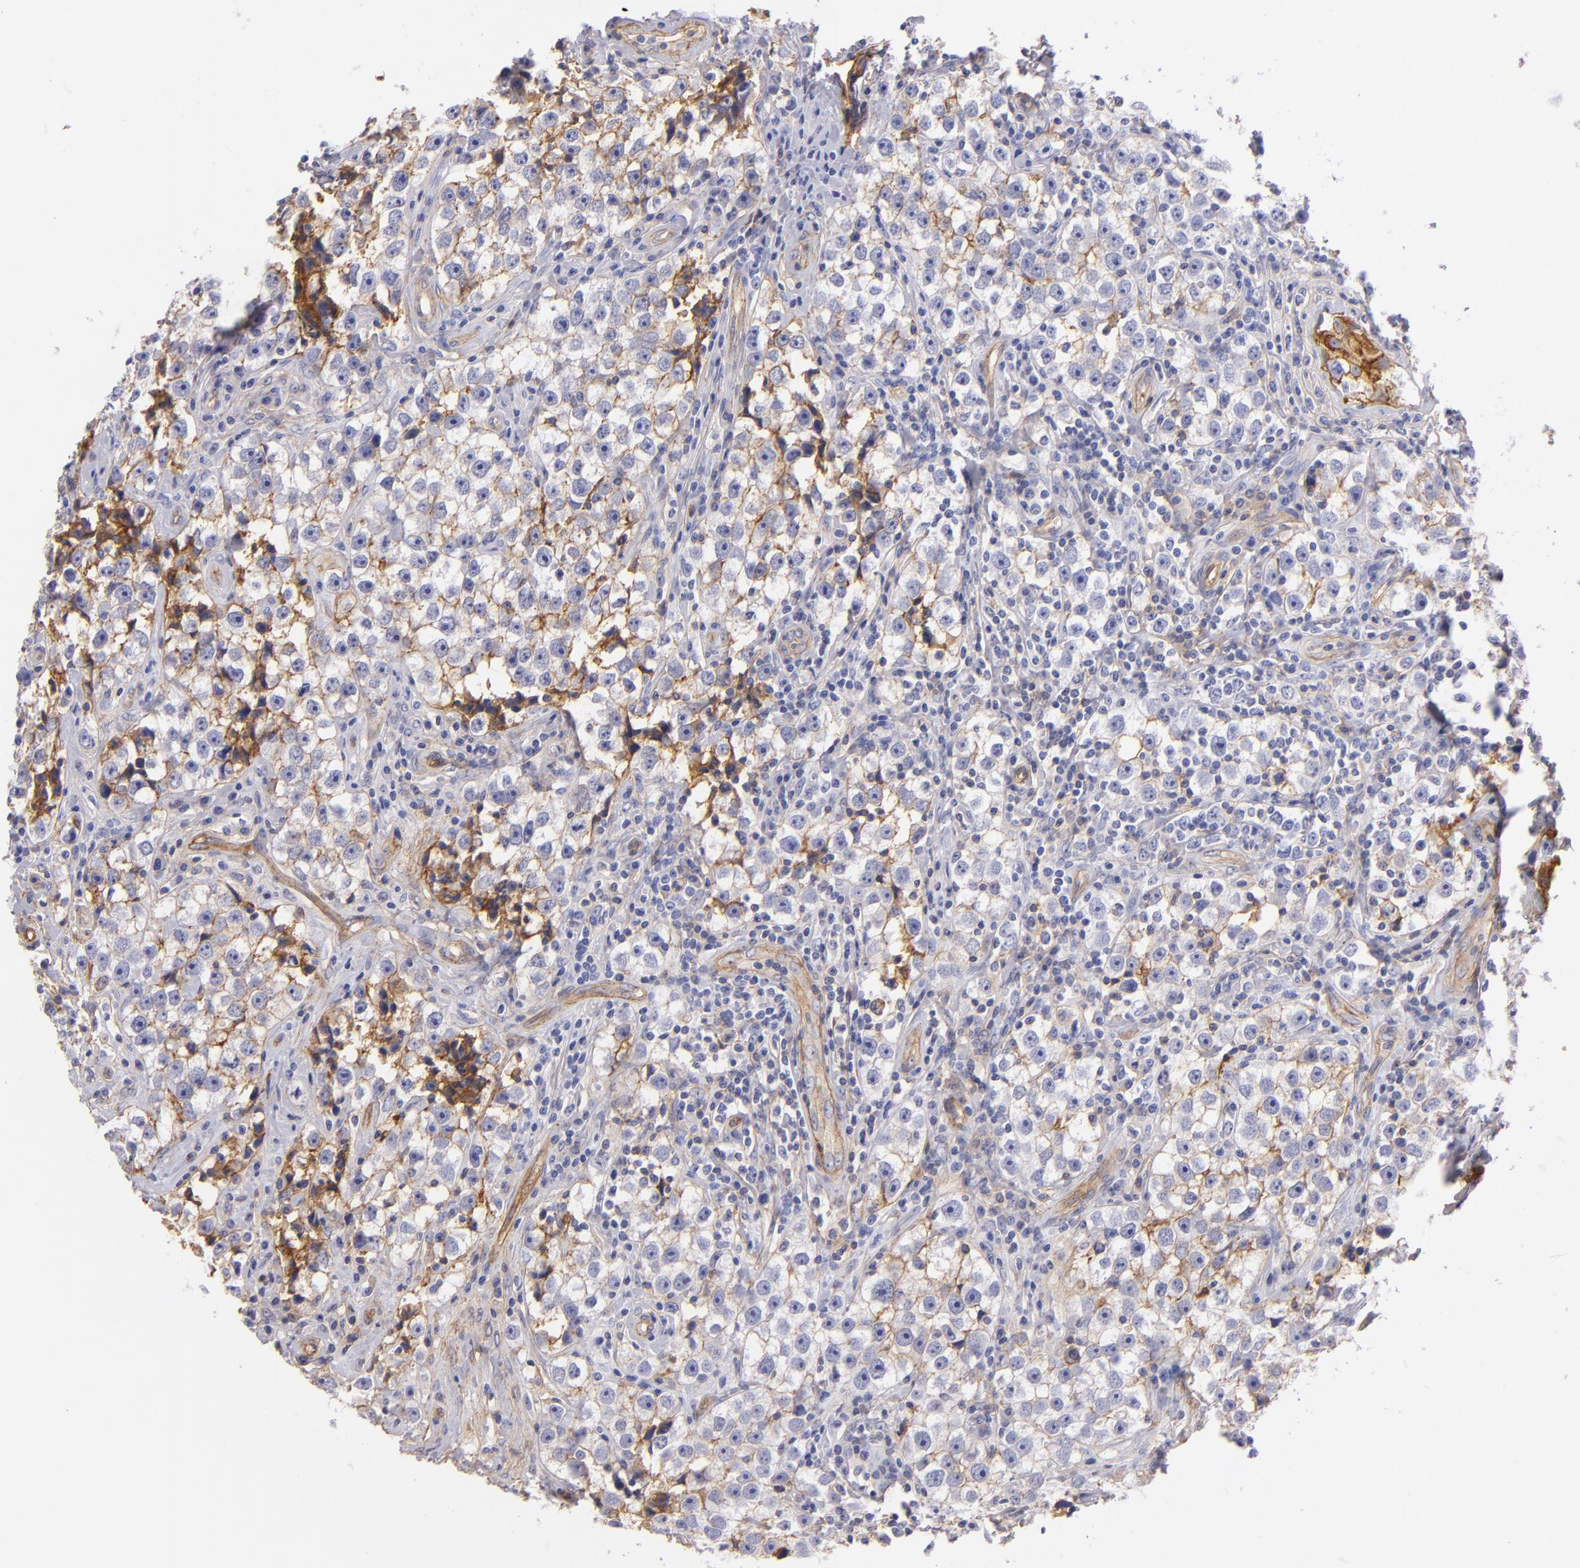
{"staining": {"intensity": "weak", "quantity": "25%-75%", "location": "cytoplasmic/membranous"}, "tissue": "testis cancer", "cell_type": "Tumor cells", "image_type": "cancer", "snomed": [{"axis": "morphology", "description": "Seminoma, NOS"}, {"axis": "topography", "description": "Testis"}], "caption": "IHC histopathology image of neoplastic tissue: human testis cancer stained using immunohistochemistry (IHC) displays low levels of weak protein expression localized specifically in the cytoplasmic/membranous of tumor cells, appearing as a cytoplasmic/membranous brown color.", "gene": "CD151", "patient": {"sex": "male", "age": 32}}